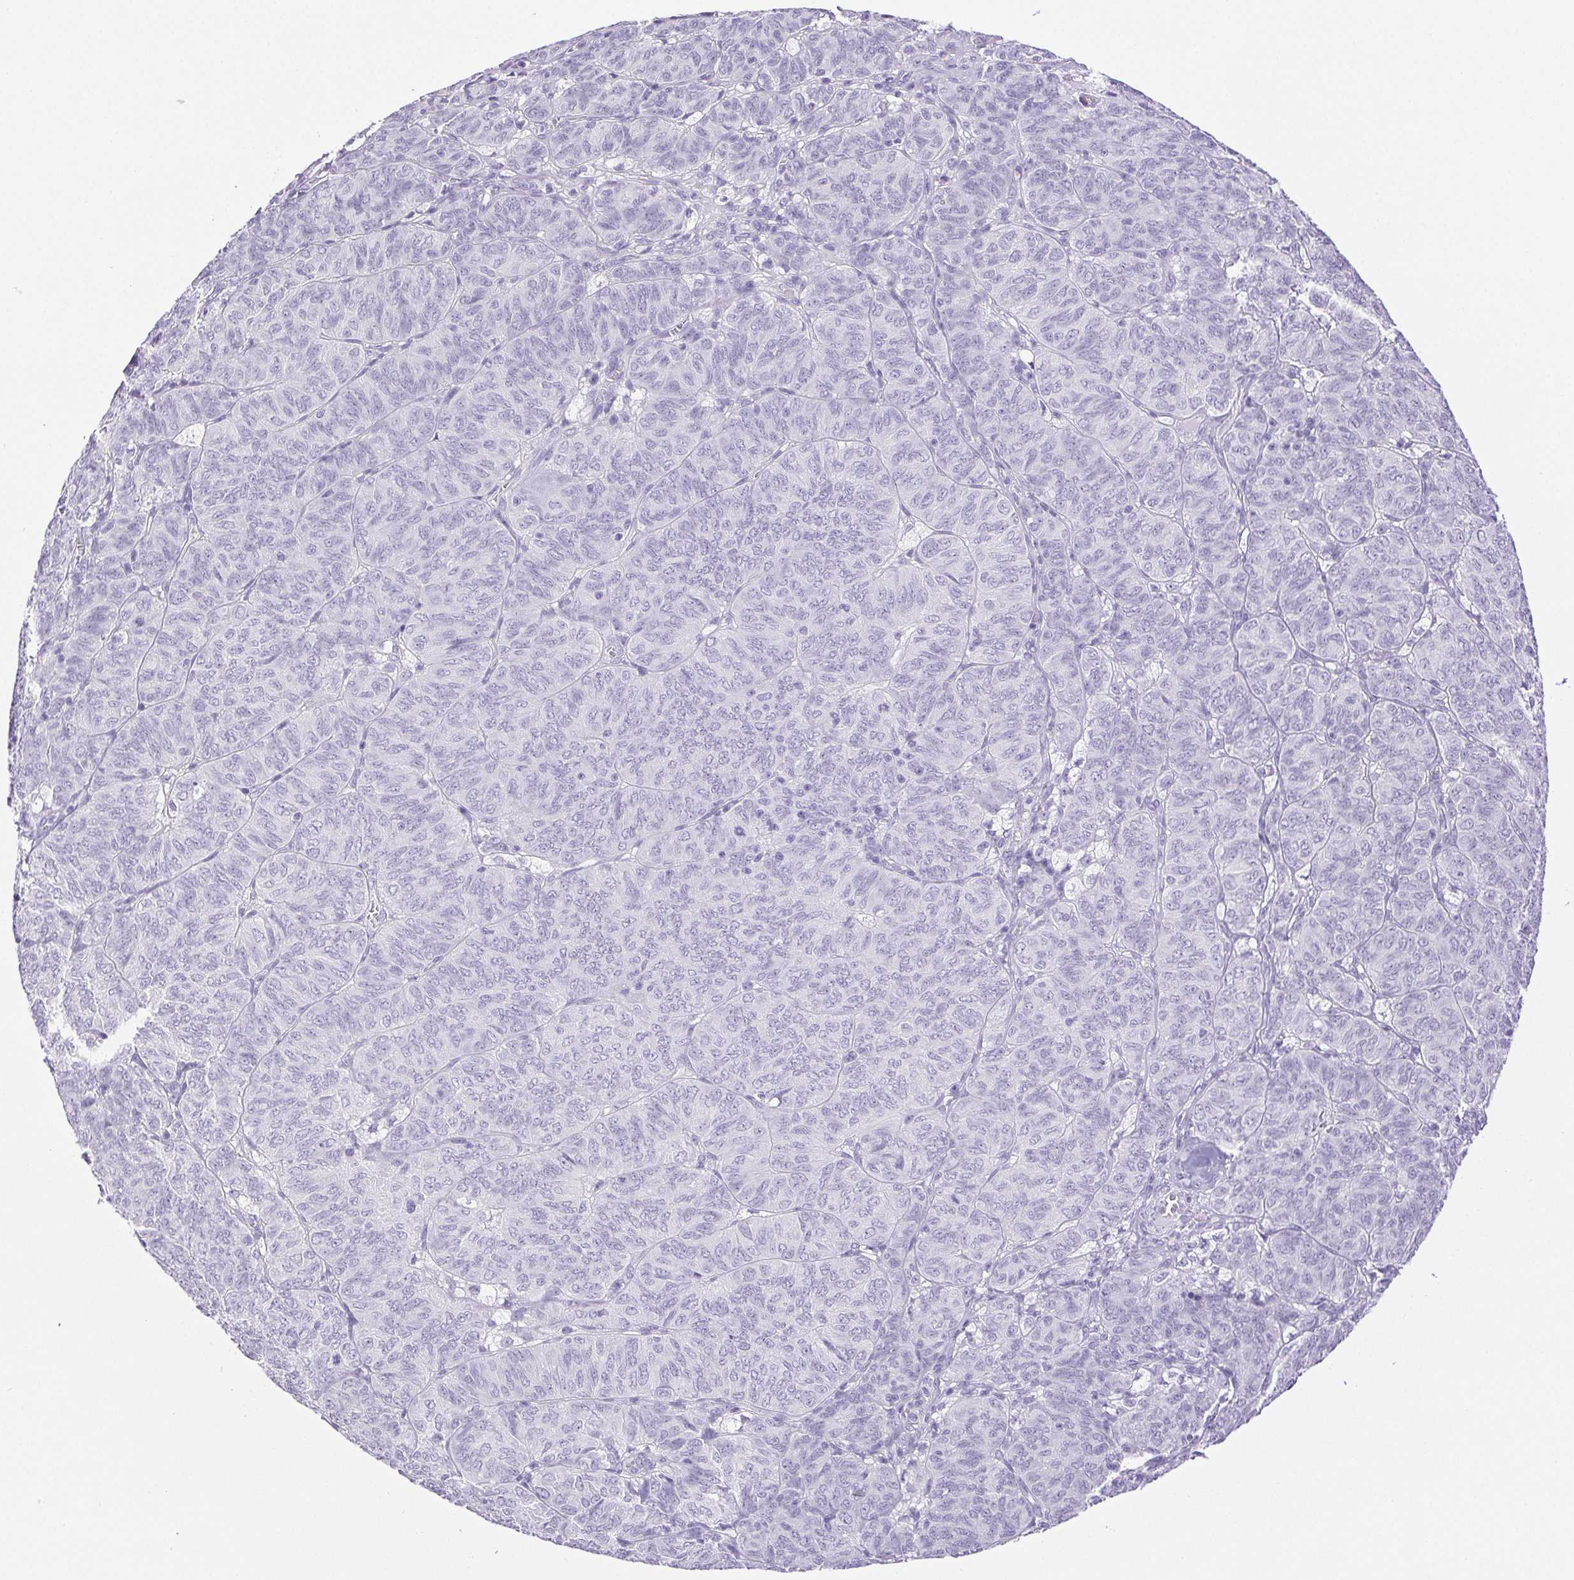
{"staining": {"intensity": "negative", "quantity": "none", "location": "none"}, "tissue": "ovarian cancer", "cell_type": "Tumor cells", "image_type": "cancer", "snomed": [{"axis": "morphology", "description": "Carcinoma, endometroid"}, {"axis": "topography", "description": "Ovary"}], "caption": "Immunohistochemistry (IHC) histopathology image of ovarian cancer stained for a protein (brown), which reveals no positivity in tumor cells.", "gene": "HLA-G", "patient": {"sex": "female", "age": 80}}